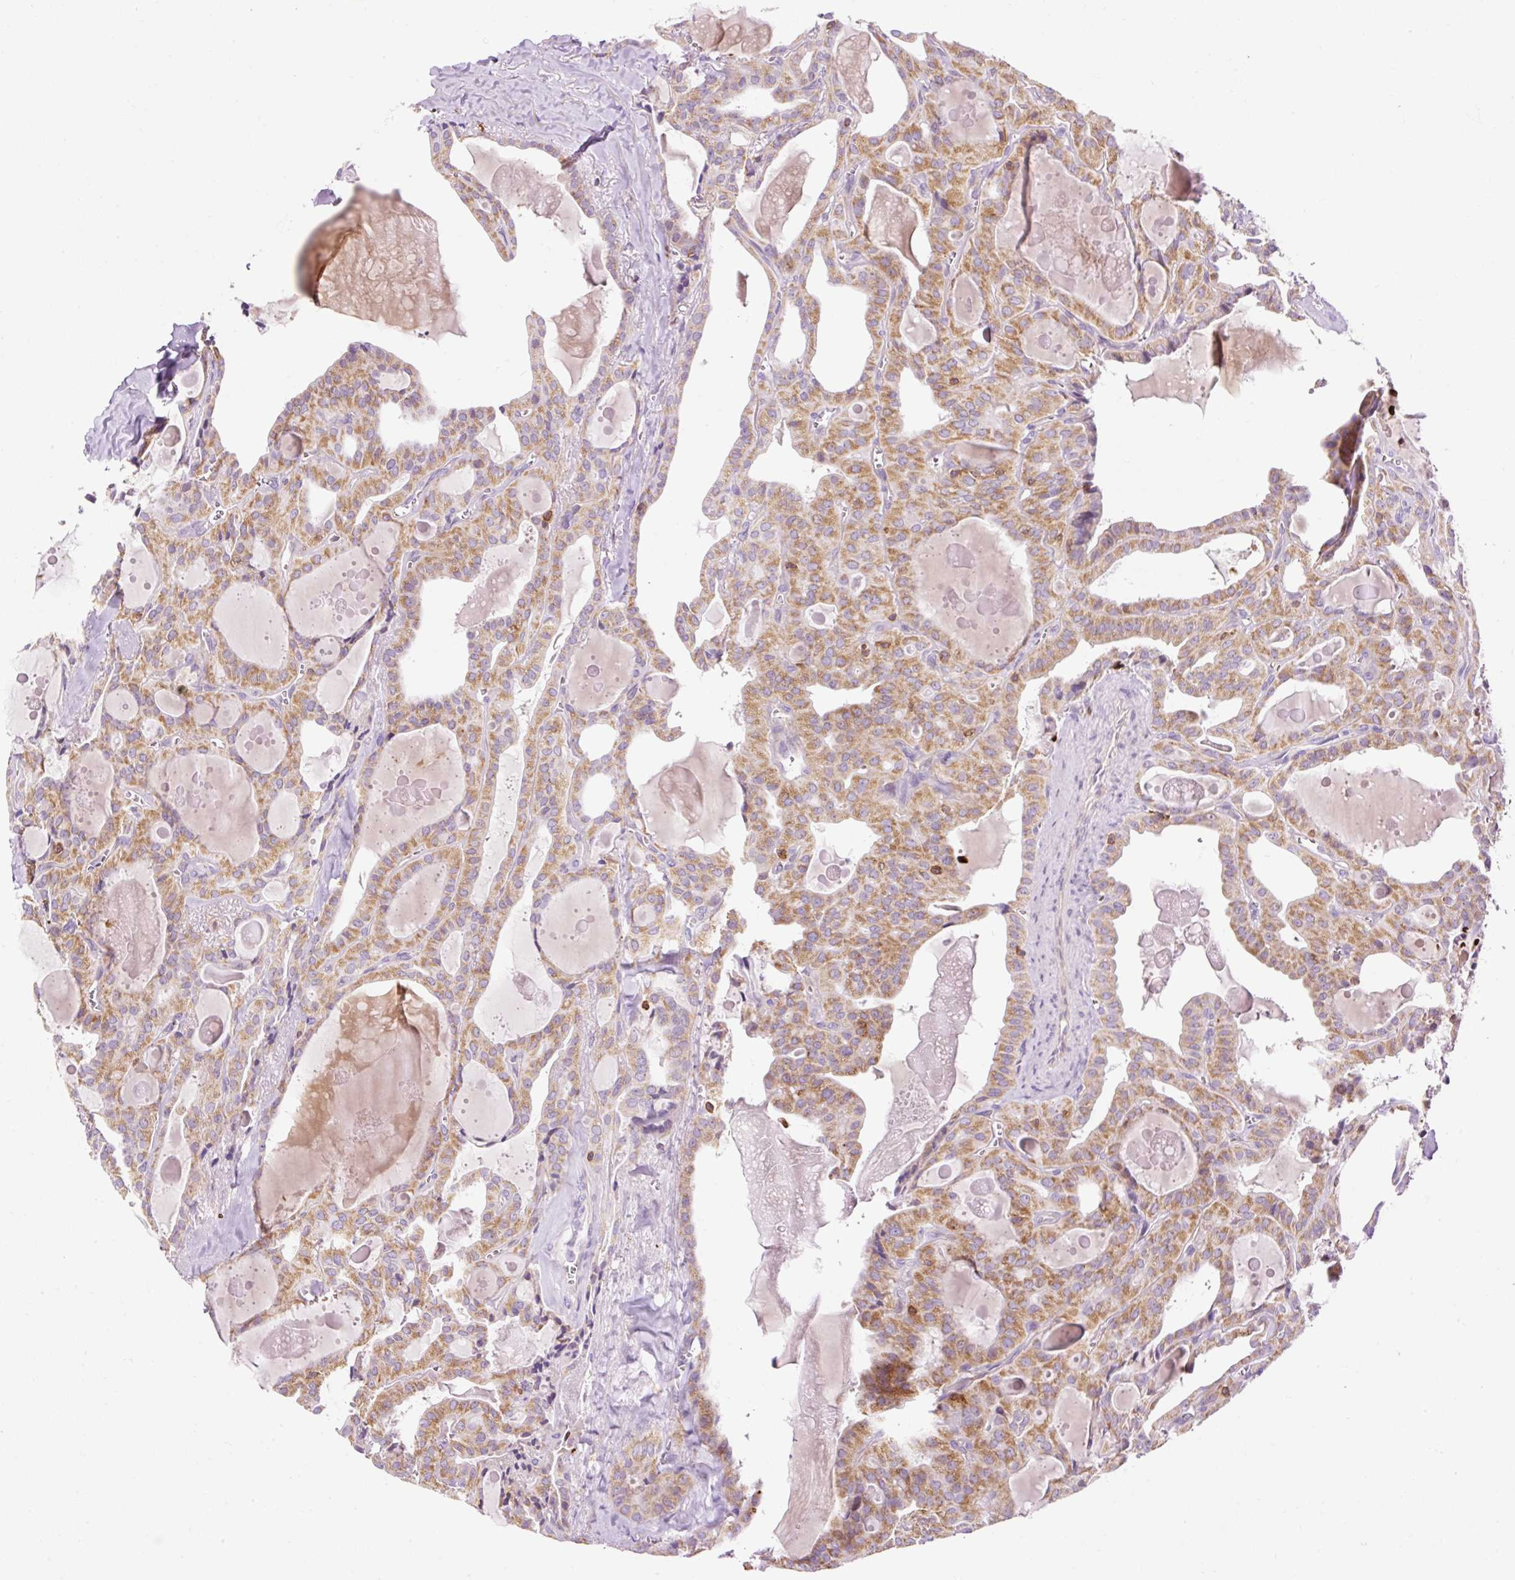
{"staining": {"intensity": "moderate", "quantity": ">75%", "location": "cytoplasmic/membranous"}, "tissue": "thyroid cancer", "cell_type": "Tumor cells", "image_type": "cancer", "snomed": [{"axis": "morphology", "description": "Papillary adenocarcinoma, NOS"}, {"axis": "topography", "description": "Thyroid gland"}], "caption": "A high-resolution micrograph shows immunohistochemistry (IHC) staining of thyroid cancer, which displays moderate cytoplasmic/membranous positivity in approximately >75% of tumor cells.", "gene": "CD83", "patient": {"sex": "male", "age": 52}}